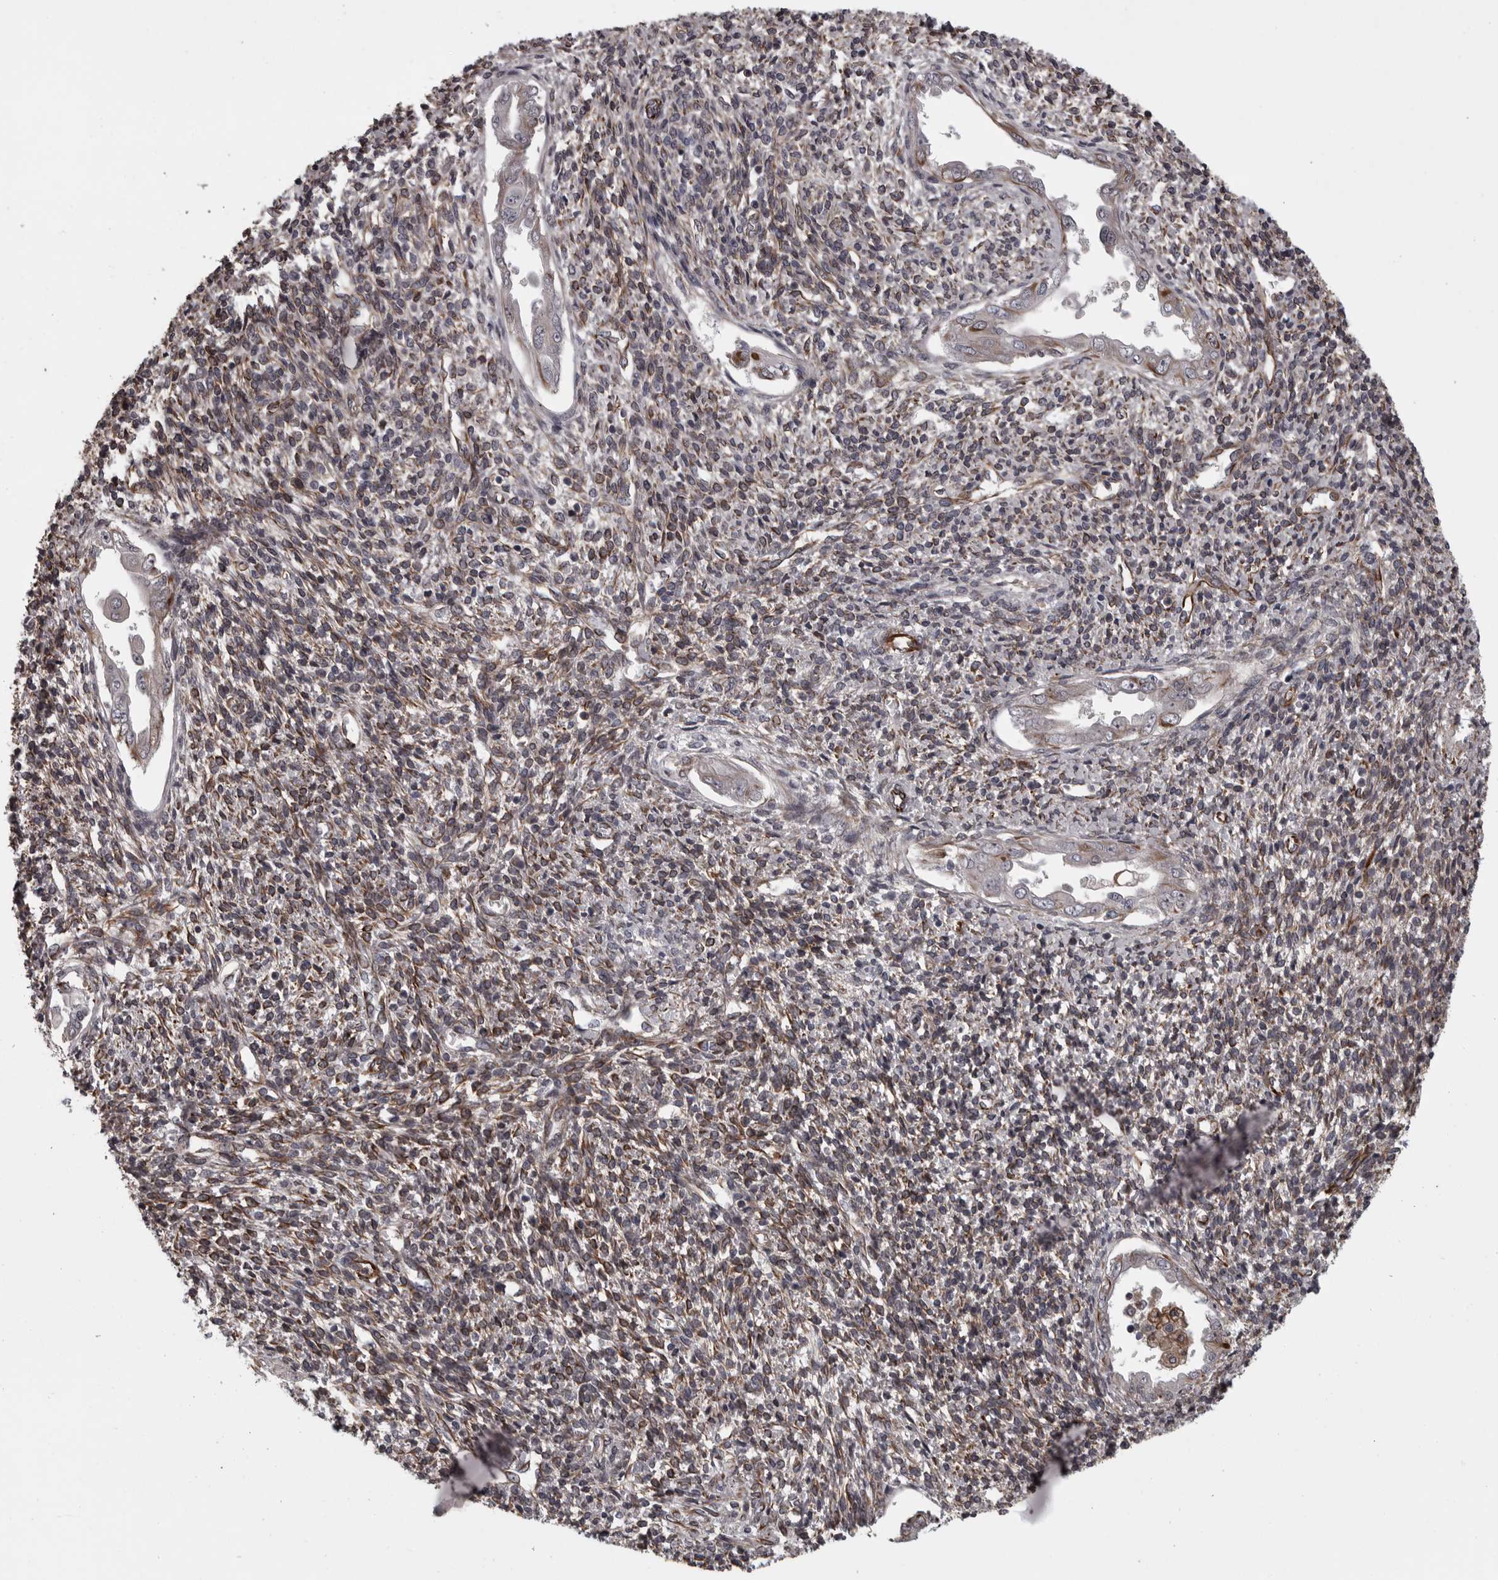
{"staining": {"intensity": "moderate", "quantity": "25%-75%", "location": "cytoplasmic/membranous"}, "tissue": "endometrium", "cell_type": "Cells in endometrial stroma", "image_type": "normal", "snomed": [{"axis": "morphology", "description": "Normal tissue, NOS"}, {"axis": "topography", "description": "Endometrium"}], "caption": "Immunohistochemical staining of benign human endometrium shows moderate cytoplasmic/membranous protein staining in about 25%-75% of cells in endometrial stroma. (Stains: DAB (3,3'-diaminobenzidine) in brown, nuclei in blue, Microscopy: brightfield microscopy at high magnification).", "gene": "FAAP100", "patient": {"sex": "female", "age": 66}}